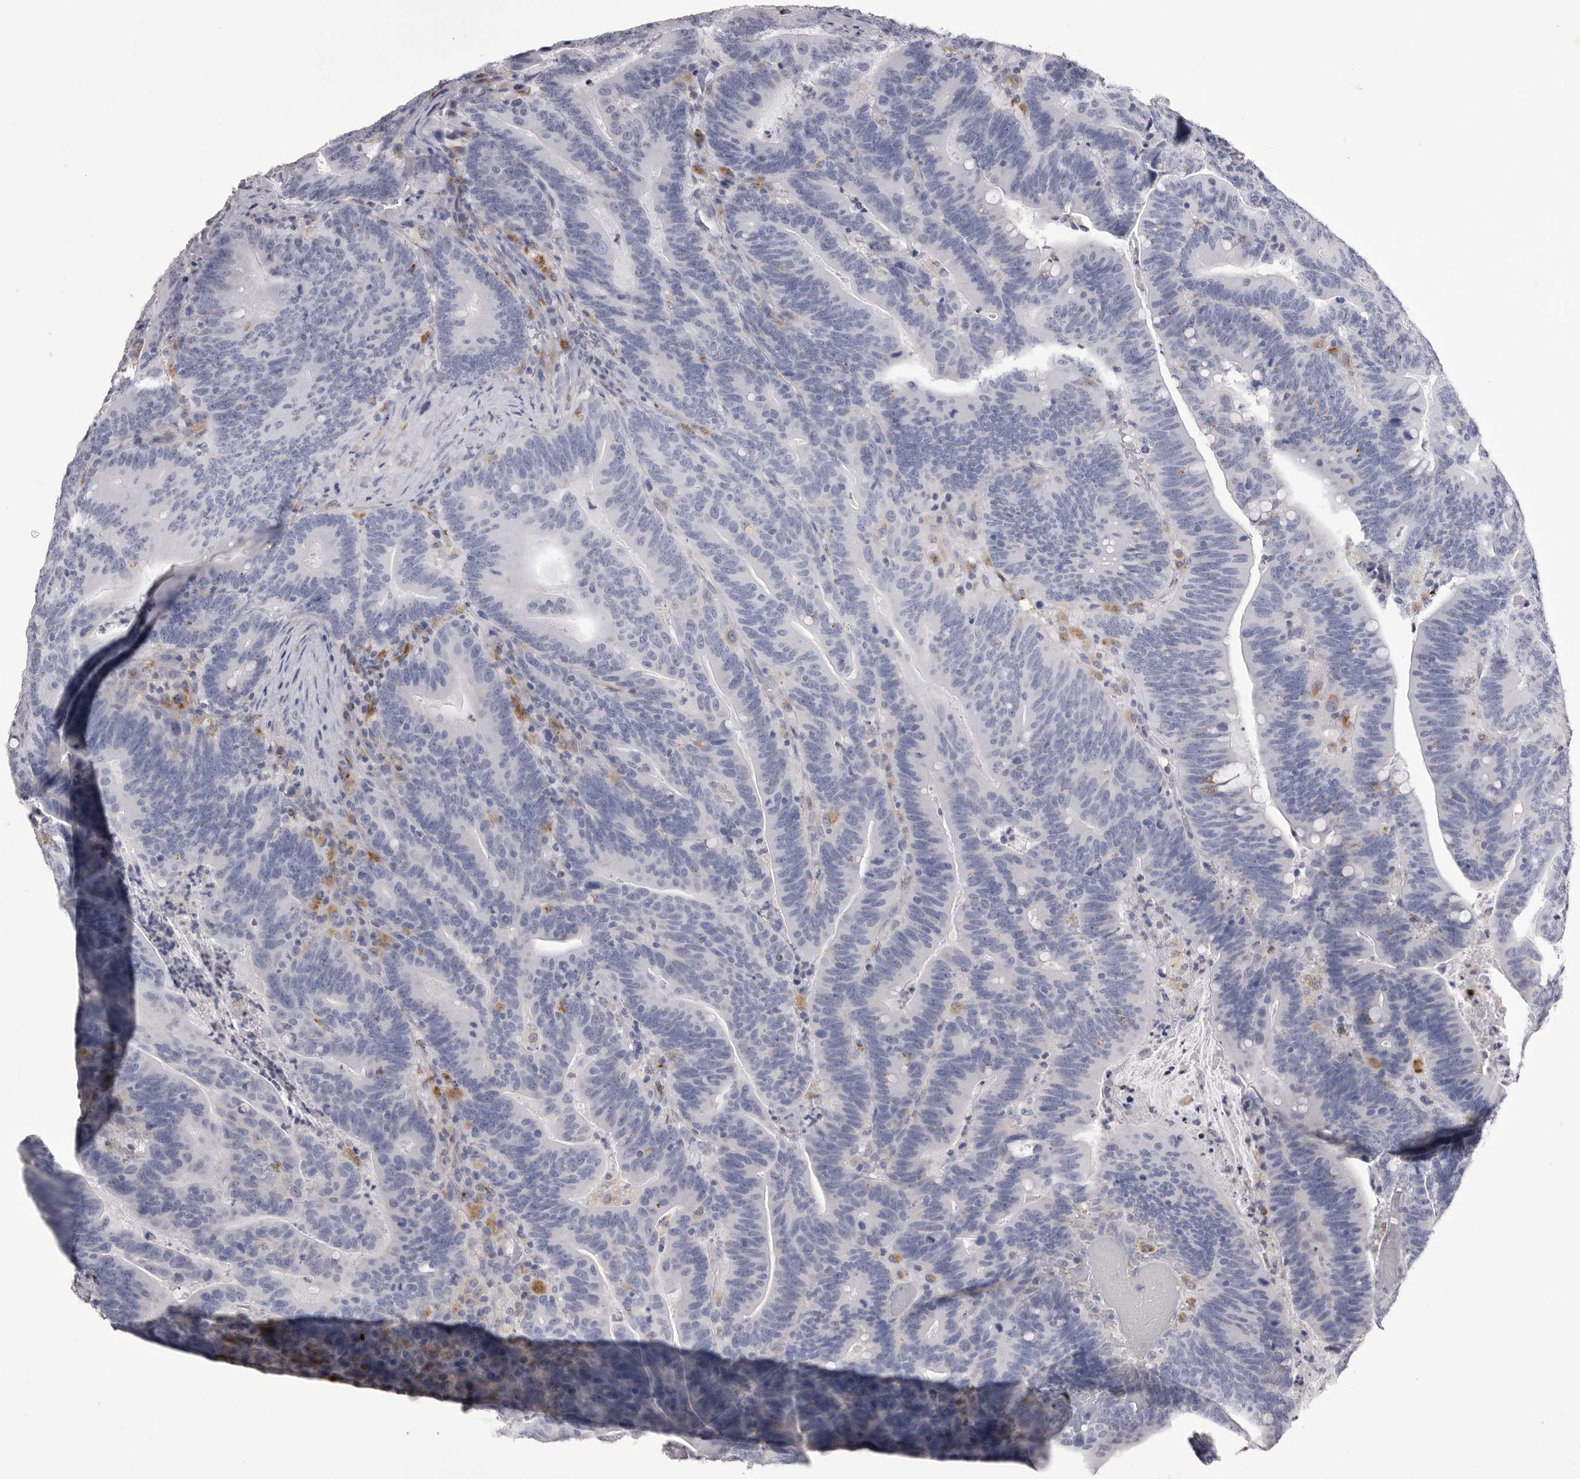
{"staining": {"intensity": "negative", "quantity": "none", "location": "none"}, "tissue": "colorectal cancer", "cell_type": "Tumor cells", "image_type": "cancer", "snomed": [{"axis": "morphology", "description": "Adenocarcinoma, NOS"}, {"axis": "topography", "description": "Colon"}], "caption": "There is no significant expression in tumor cells of colorectal cancer (adenocarcinoma).", "gene": "PSPN", "patient": {"sex": "female", "age": 66}}